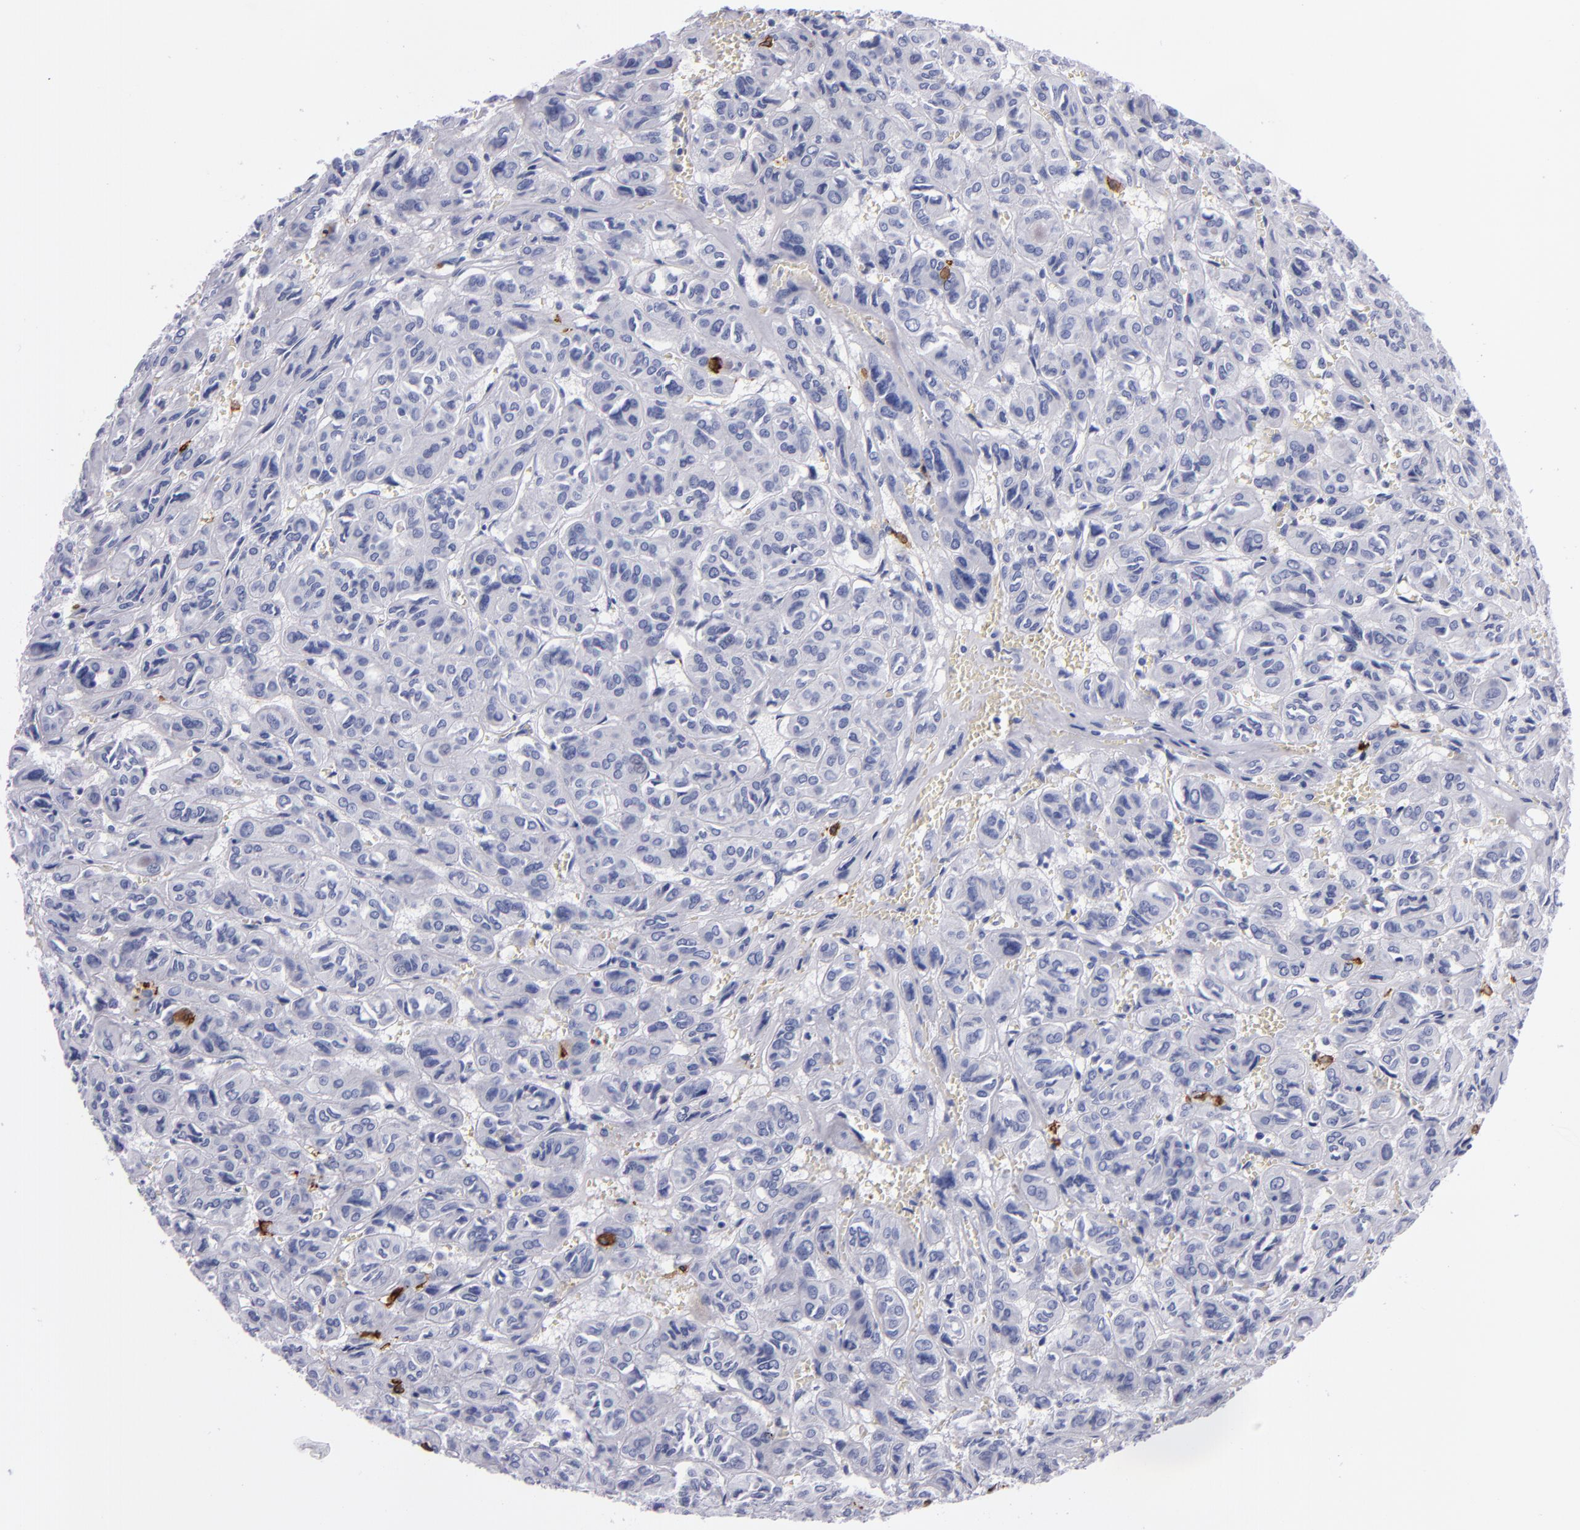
{"staining": {"intensity": "negative", "quantity": "none", "location": "none"}, "tissue": "thyroid cancer", "cell_type": "Tumor cells", "image_type": "cancer", "snomed": [{"axis": "morphology", "description": "Follicular adenoma carcinoma, NOS"}, {"axis": "topography", "description": "Thyroid gland"}], "caption": "This photomicrograph is of thyroid cancer stained with IHC to label a protein in brown with the nuclei are counter-stained blue. There is no staining in tumor cells.", "gene": "CD38", "patient": {"sex": "female", "age": 71}}